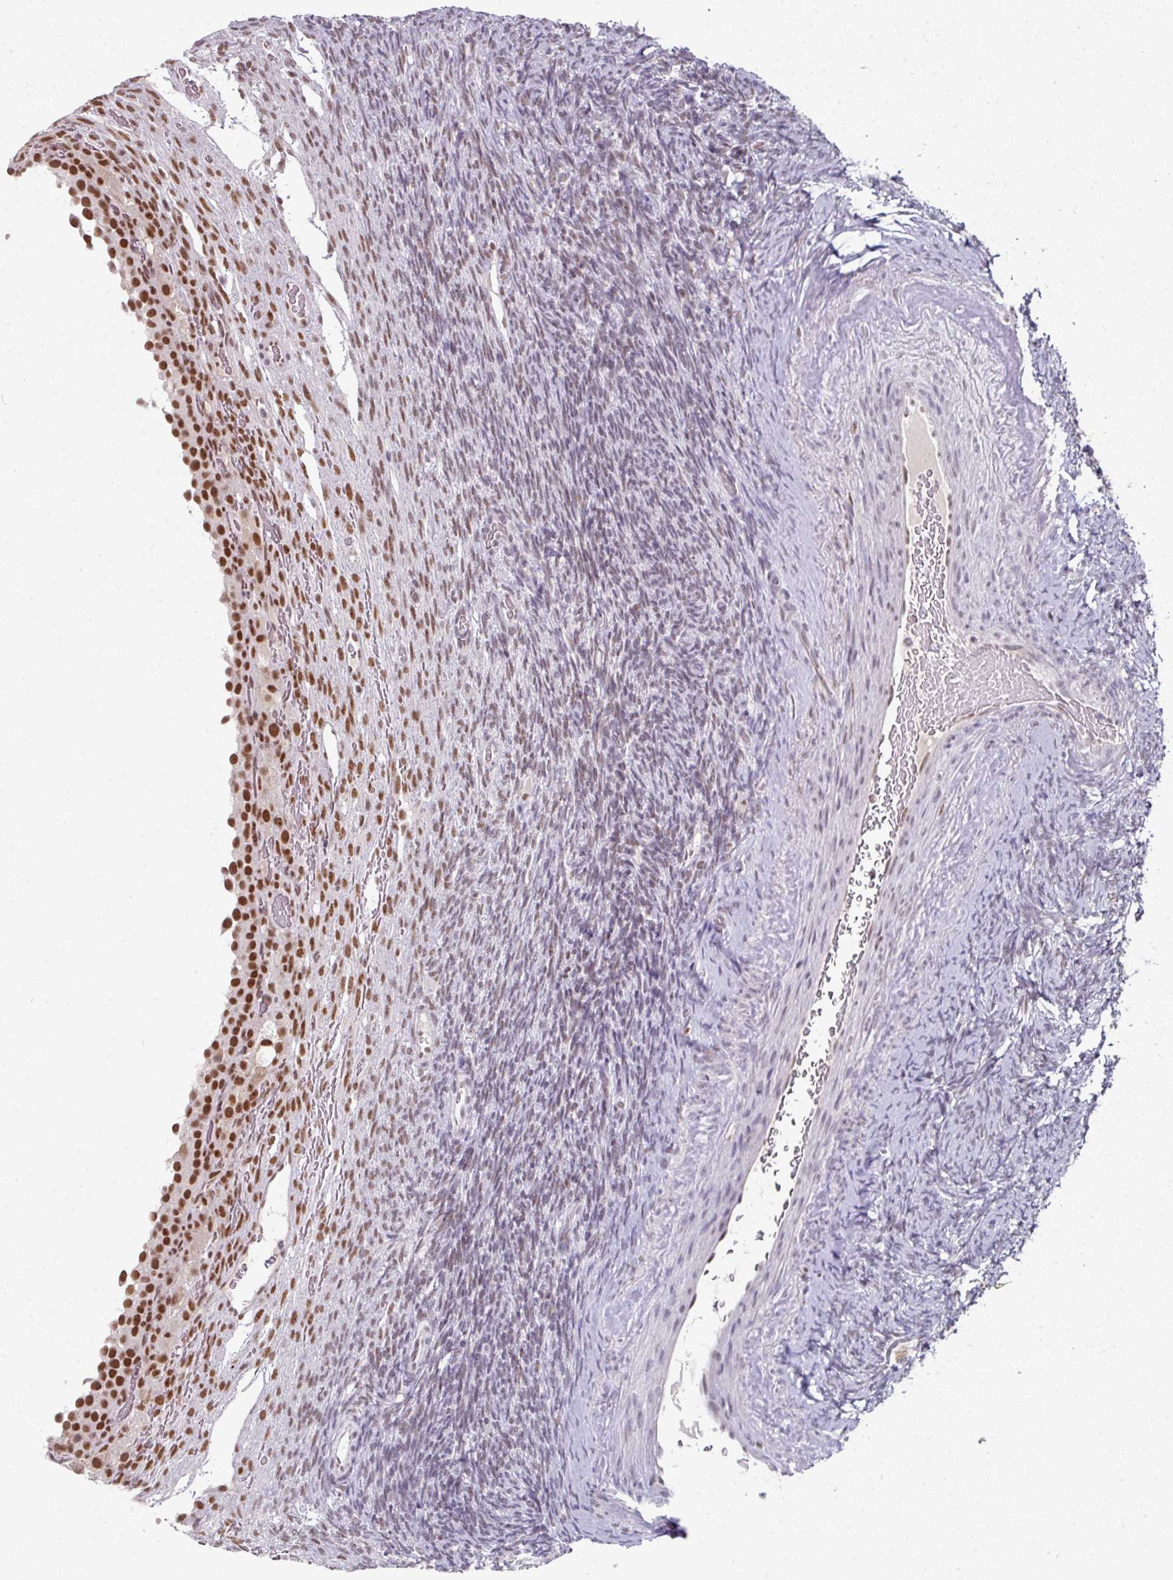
{"staining": {"intensity": "moderate", "quantity": ">75%", "location": "nuclear"}, "tissue": "ovary", "cell_type": "Ovarian stroma cells", "image_type": "normal", "snomed": [{"axis": "morphology", "description": "Normal tissue, NOS"}, {"axis": "topography", "description": "Ovary"}], "caption": "Ovarian stroma cells reveal medium levels of moderate nuclear positivity in about >75% of cells in unremarkable human ovary. (DAB (3,3'-diaminobenzidine) IHC, brown staining for protein, blue staining for nuclei).", "gene": "ENSG00000283782", "patient": {"sex": "female", "age": 34}}